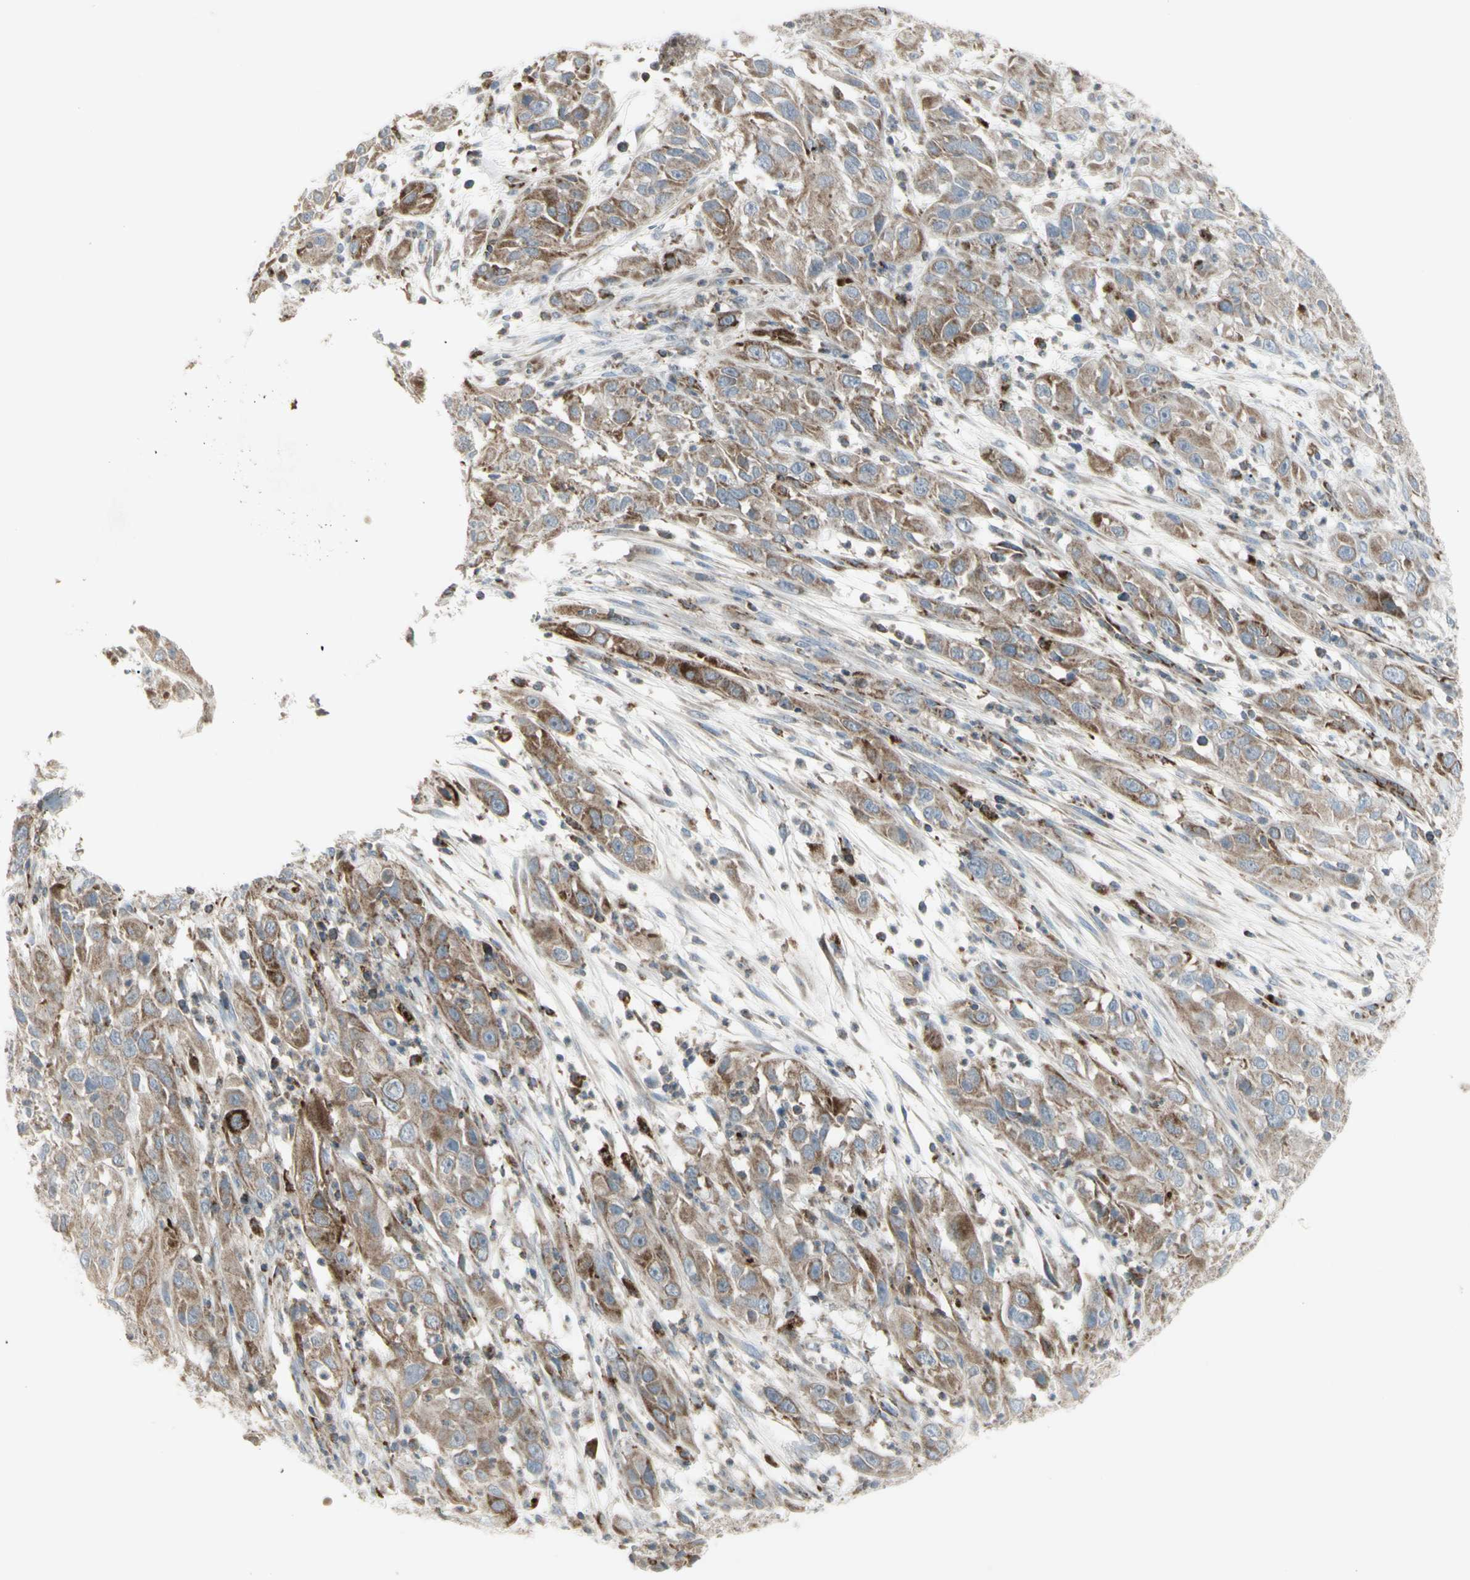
{"staining": {"intensity": "moderate", "quantity": ">75%", "location": "cytoplasmic/membranous"}, "tissue": "cervical cancer", "cell_type": "Tumor cells", "image_type": "cancer", "snomed": [{"axis": "morphology", "description": "Squamous cell carcinoma, NOS"}, {"axis": "topography", "description": "Cervix"}], "caption": "IHC of cervical cancer (squamous cell carcinoma) exhibits medium levels of moderate cytoplasmic/membranous positivity in approximately >75% of tumor cells. The staining was performed using DAB, with brown indicating positive protein expression. Nuclei are stained blue with hematoxylin.", "gene": "CYB5R1", "patient": {"sex": "female", "age": 32}}